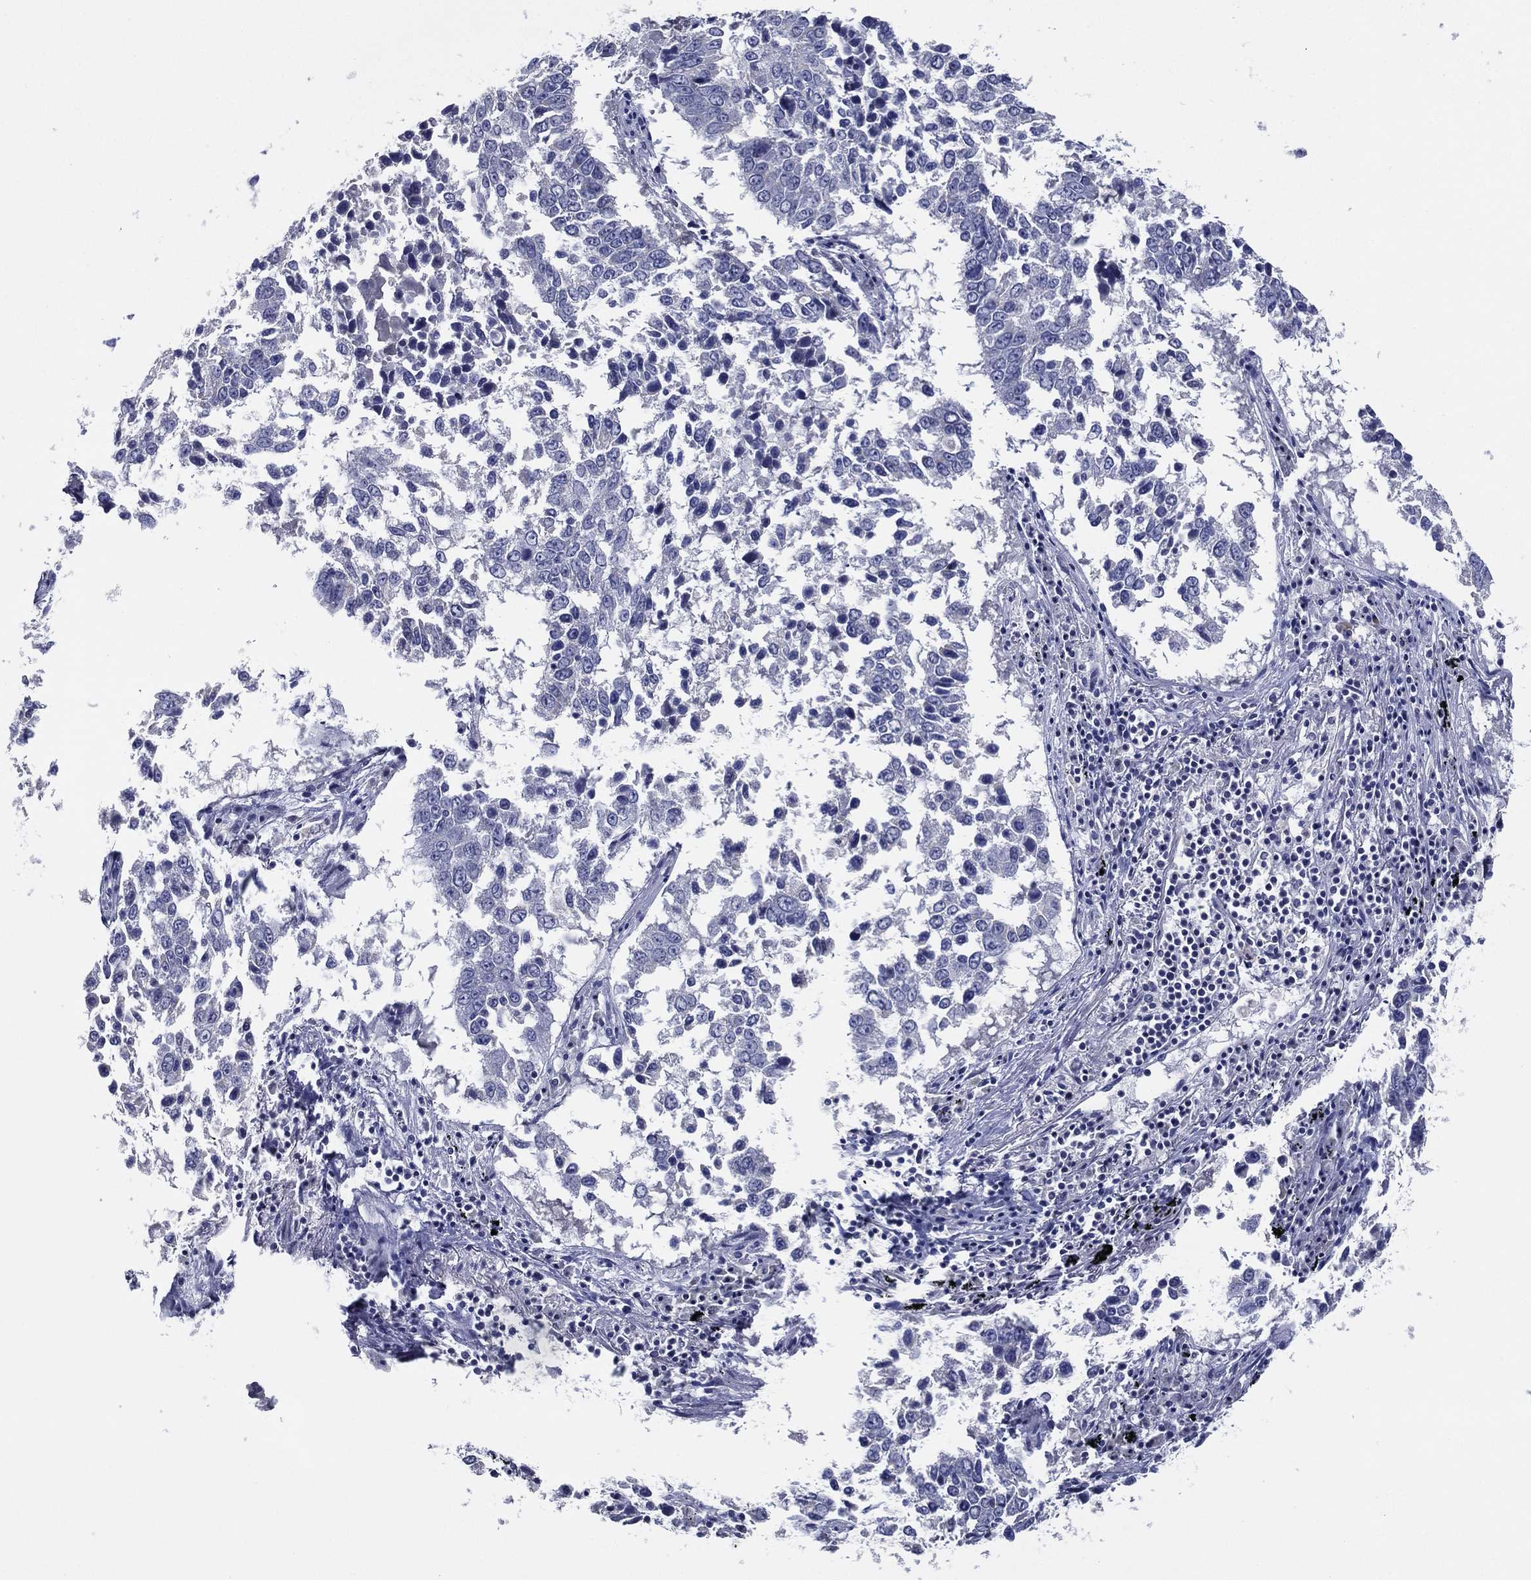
{"staining": {"intensity": "negative", "quantity": "none", "location": "none"}, "tissue": "lung cancer", "cell_type": "Tumor cells", "image_type": "cancer", "snomed": [{"axis": "morphology", "description": "Squamous cell carcinoma, NOS"}, {"axis": "topography", "description": "Lung"}], "caption": "The immunohistochemistry micrograph has no significant expression in tumor cells of lung cancer (squamous cell carcinoma) tissue.", "gene": "SLC13A4", "patient": {"sex": "male", "age": 82}}